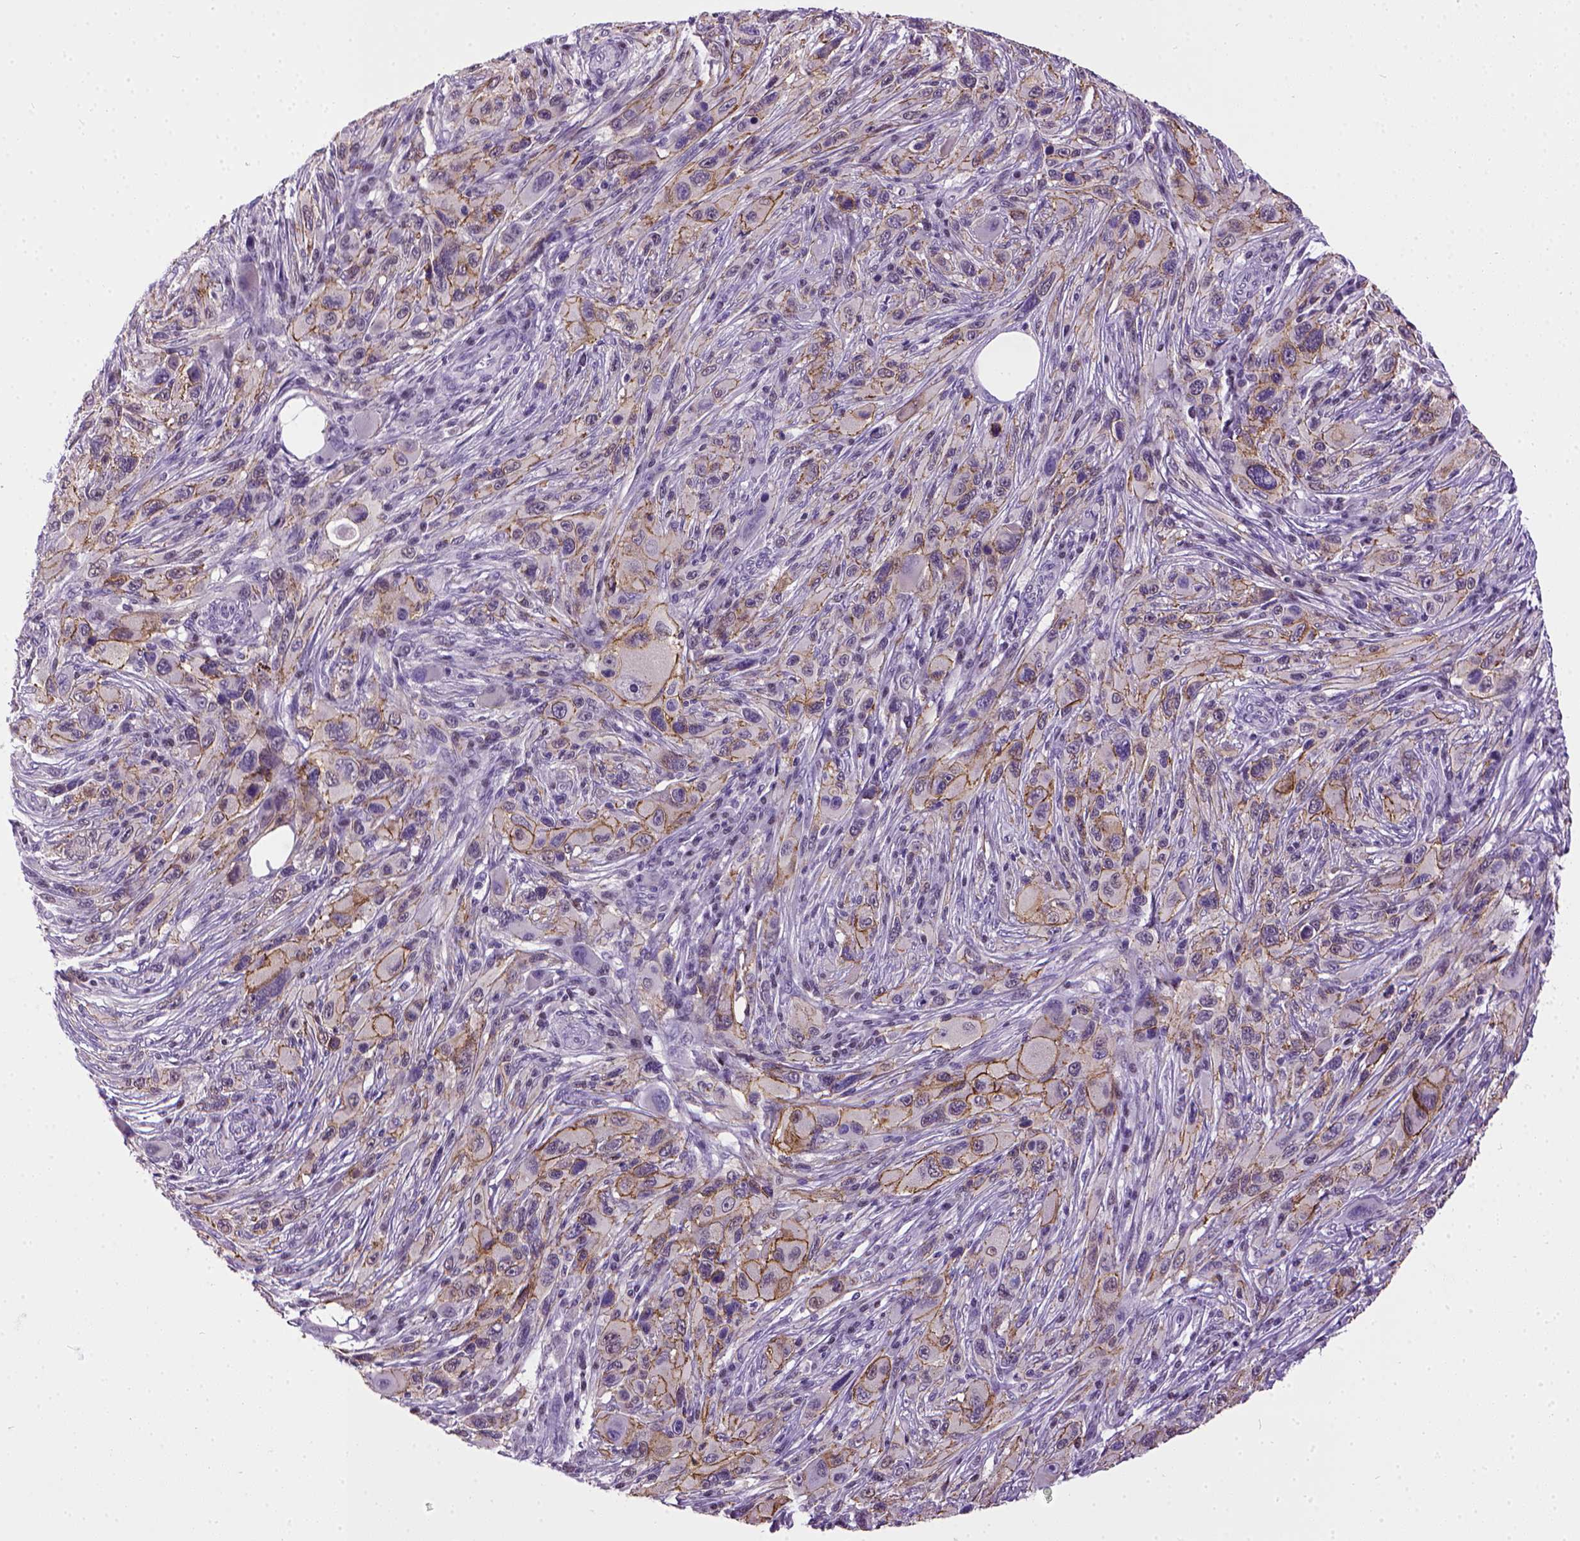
{"staining": {"intensity": "moderate", "quantity": ">75%", "location": "cytoplasmic/membranous"}, "tissue": "melanoma", "cell_type": "Tumor cells", "image_type": "cancer", "snomed": [{"axis": "morphology", "description": "Malignant melanoma, NOS"}, {"axis": "topography", "description": "Skin"}], "caption": "A histopathology image of human malignant melanoma stained for a protein demonstrates moderate cytoplasmic/membranous brown staining in tumor cells. The staining is performed using DAB brown chromogen to label protein expression. The nuclei are counter-stained blue using hematoxylin.", "gene": "CDH1", "patient": {"sex": "male", "age": 53}}